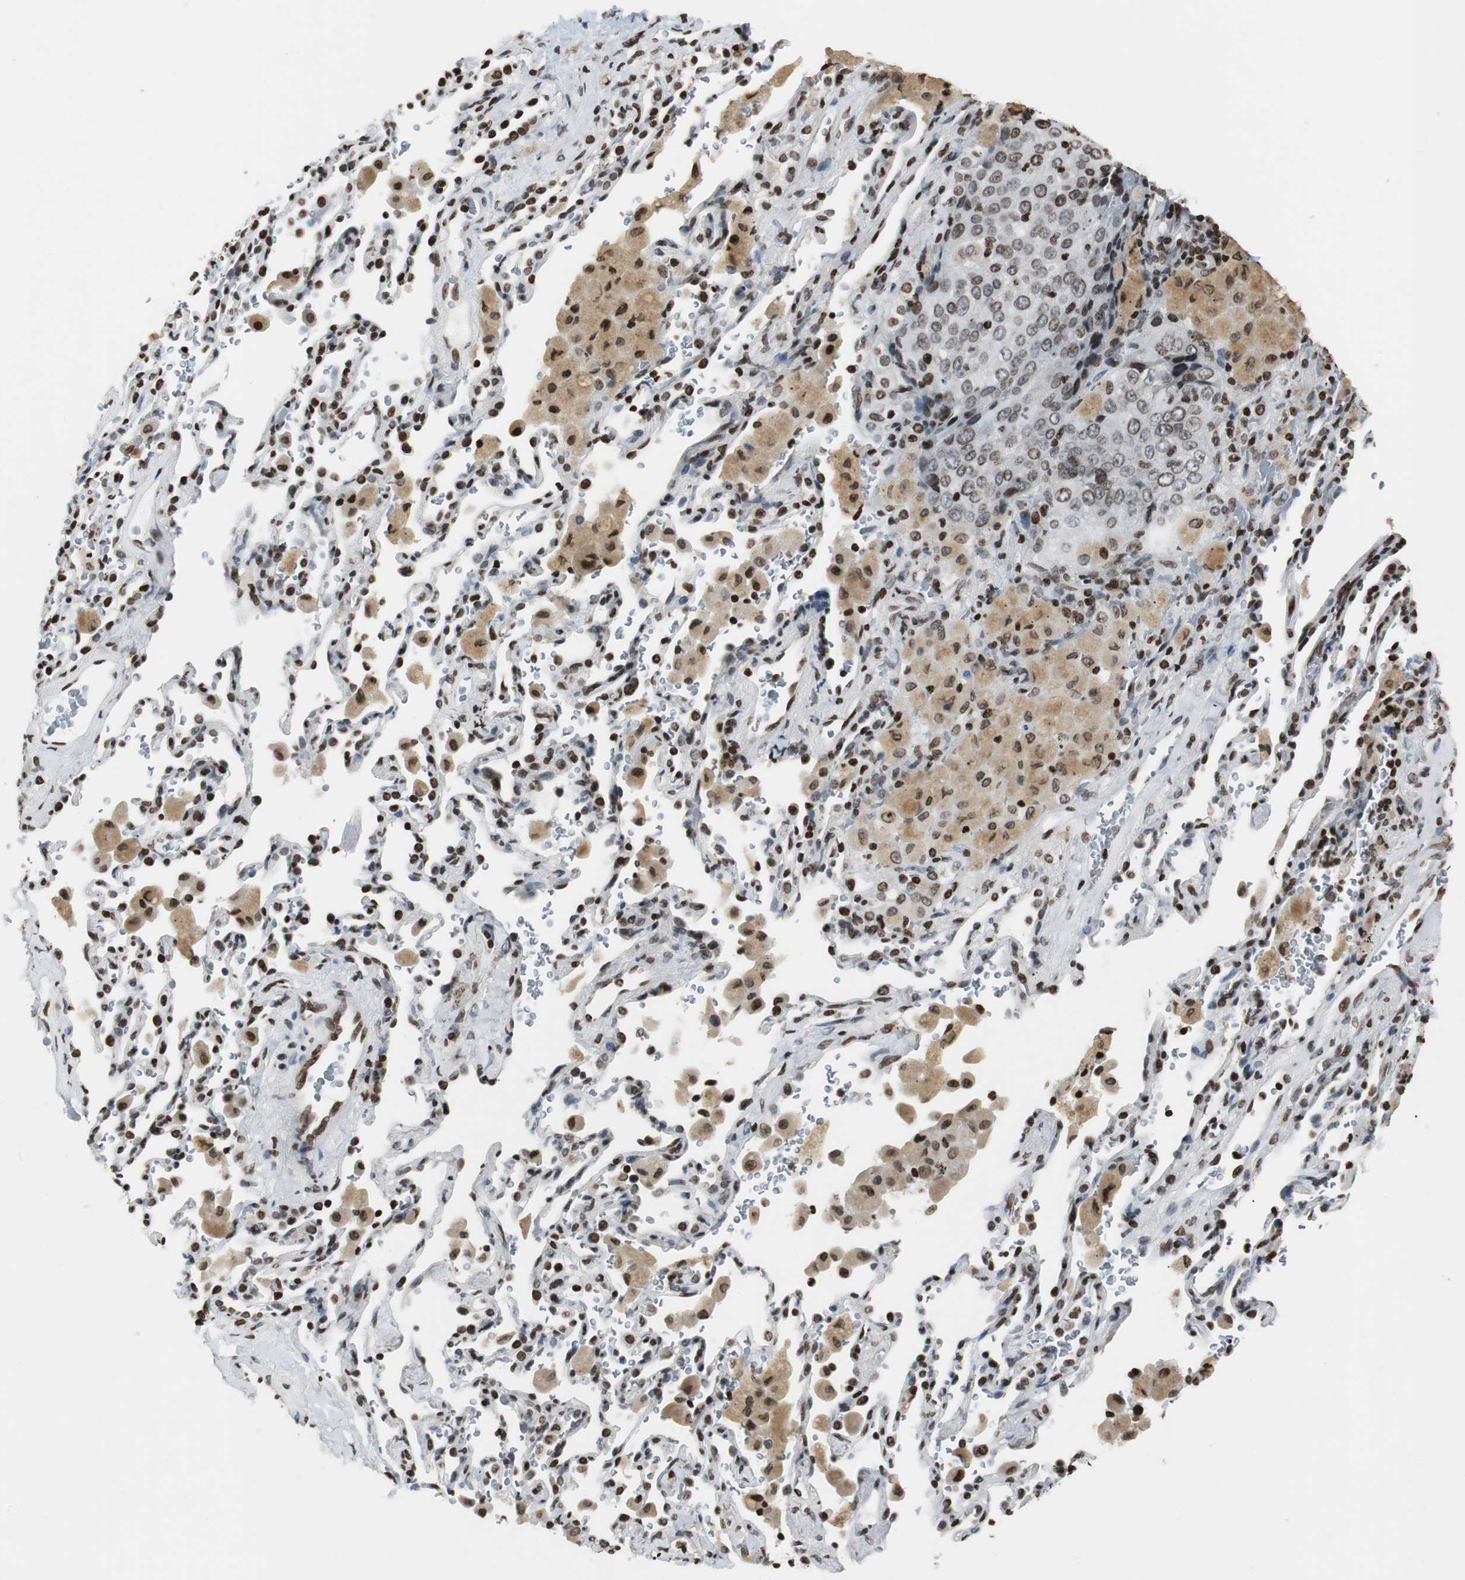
{"staining": {"intensity": "weak", "quantity": ">75%", "location": "nuclear"}, "tissue": "lung cancer", "cell_type": "Tumor cells", "image_type": "cancer", "snomed": [{"axis": "morphology", "description": "Squamous cell carcinoma, NOS"}, {"axis": "topography", "description": "Lung"}], "caption": "The image demonstrates staining of lung cancer (squamous cell carcinoma), revealing weak nuclear protein staining (brown color) within tumor cells.", "gene": "PAXIP1", "patient": {"sex": "male", "age": 54}}